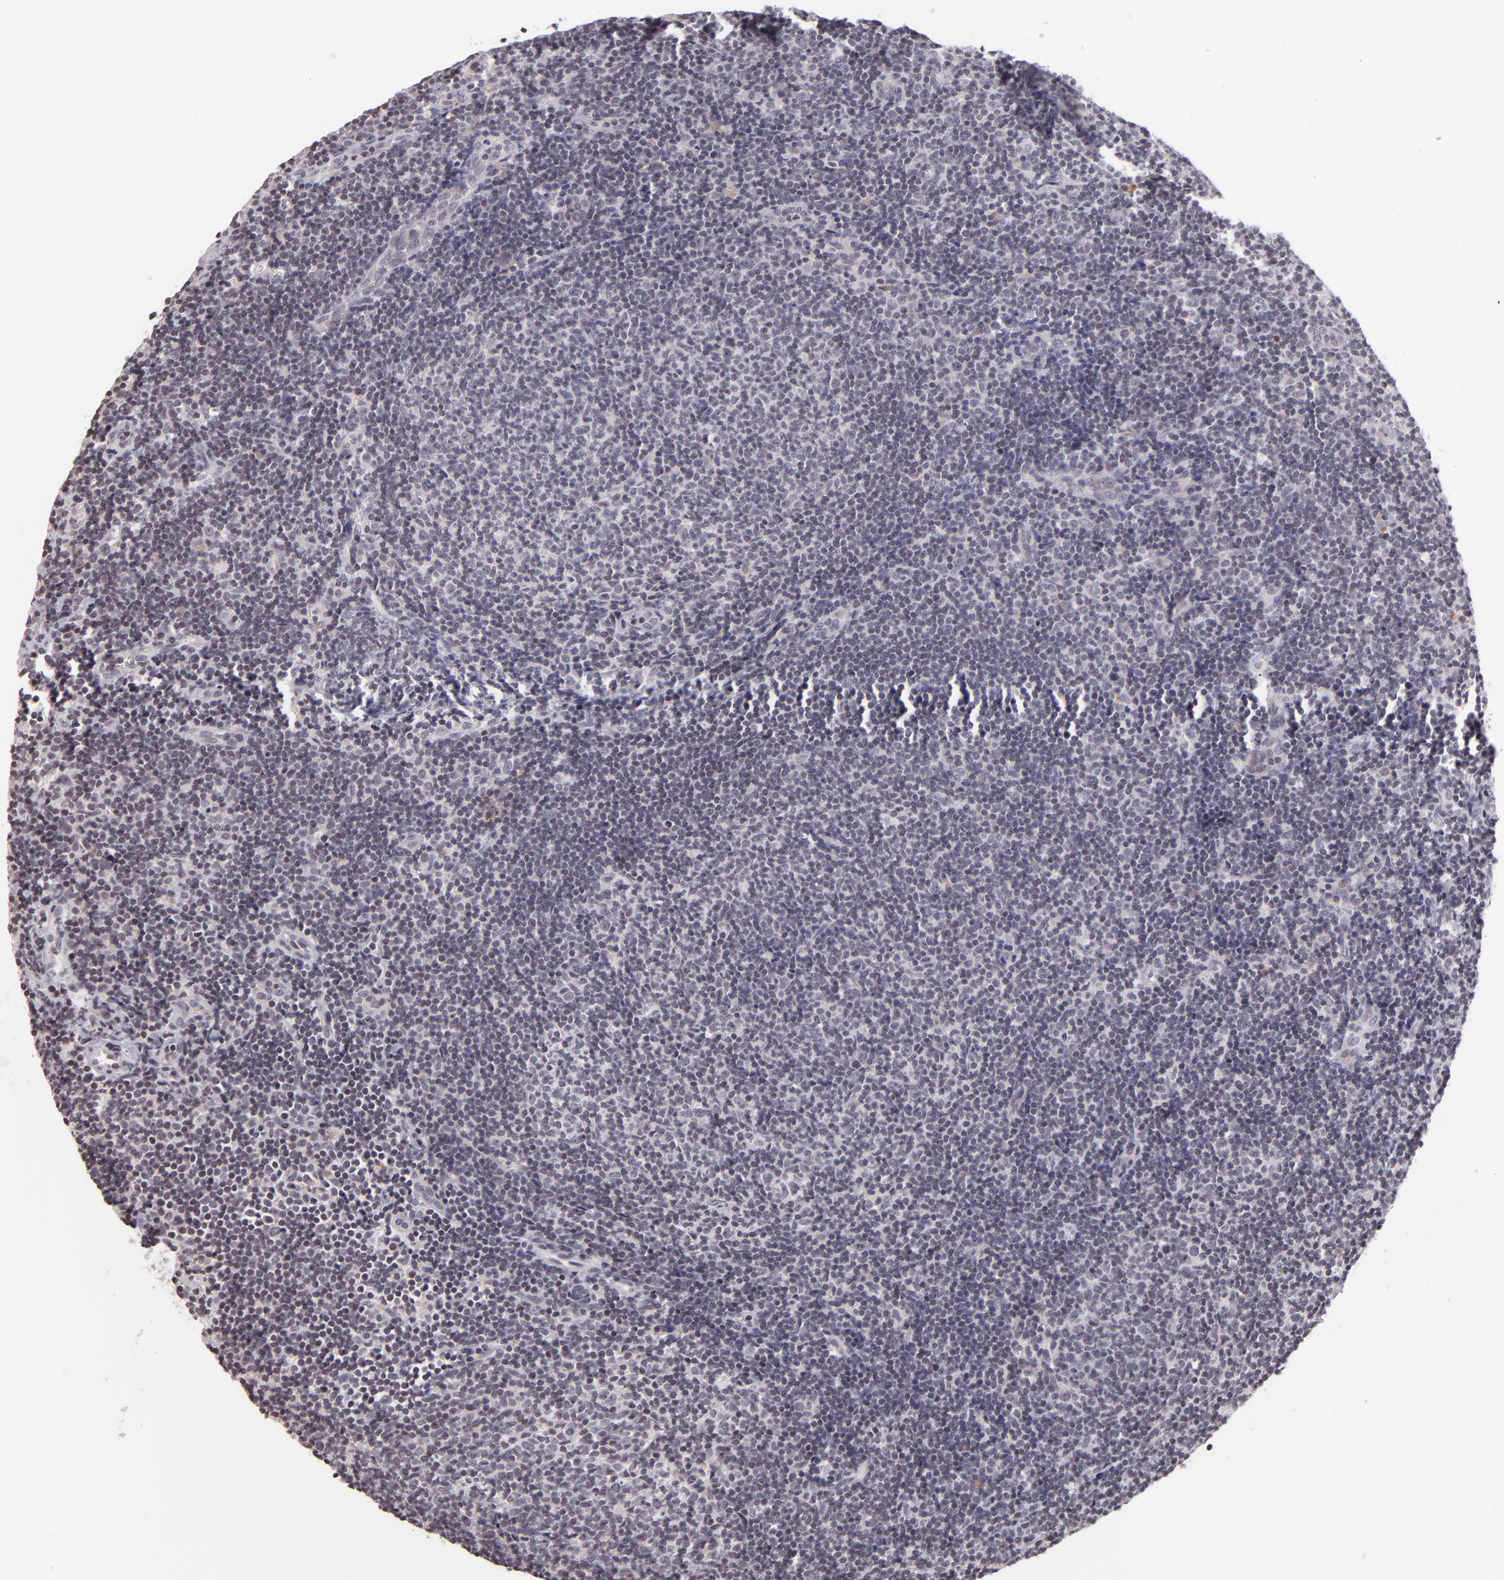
{"staining": {"intensity": "negative", "quantity": "none", "location": "none"}, "tissue": "lymphoma", "cell_type": "Tumor cells", "image_type": "cancer", "snomed": [{"axis": "morphology", "description": "Malignant lymphoma, non-Hodgkin's type, Low grade"}, {"axis": "topography", "description": "Lymph node"}], "caption": "IHC image of neoplastic tissue: low-grade malignant lymphoma, non-Hodgkin's type stained with DAB demonstrates no significant protein staining in tumor cells.", "gene": "AKAP6", "patient": {"sex": "male", "age": 49}}